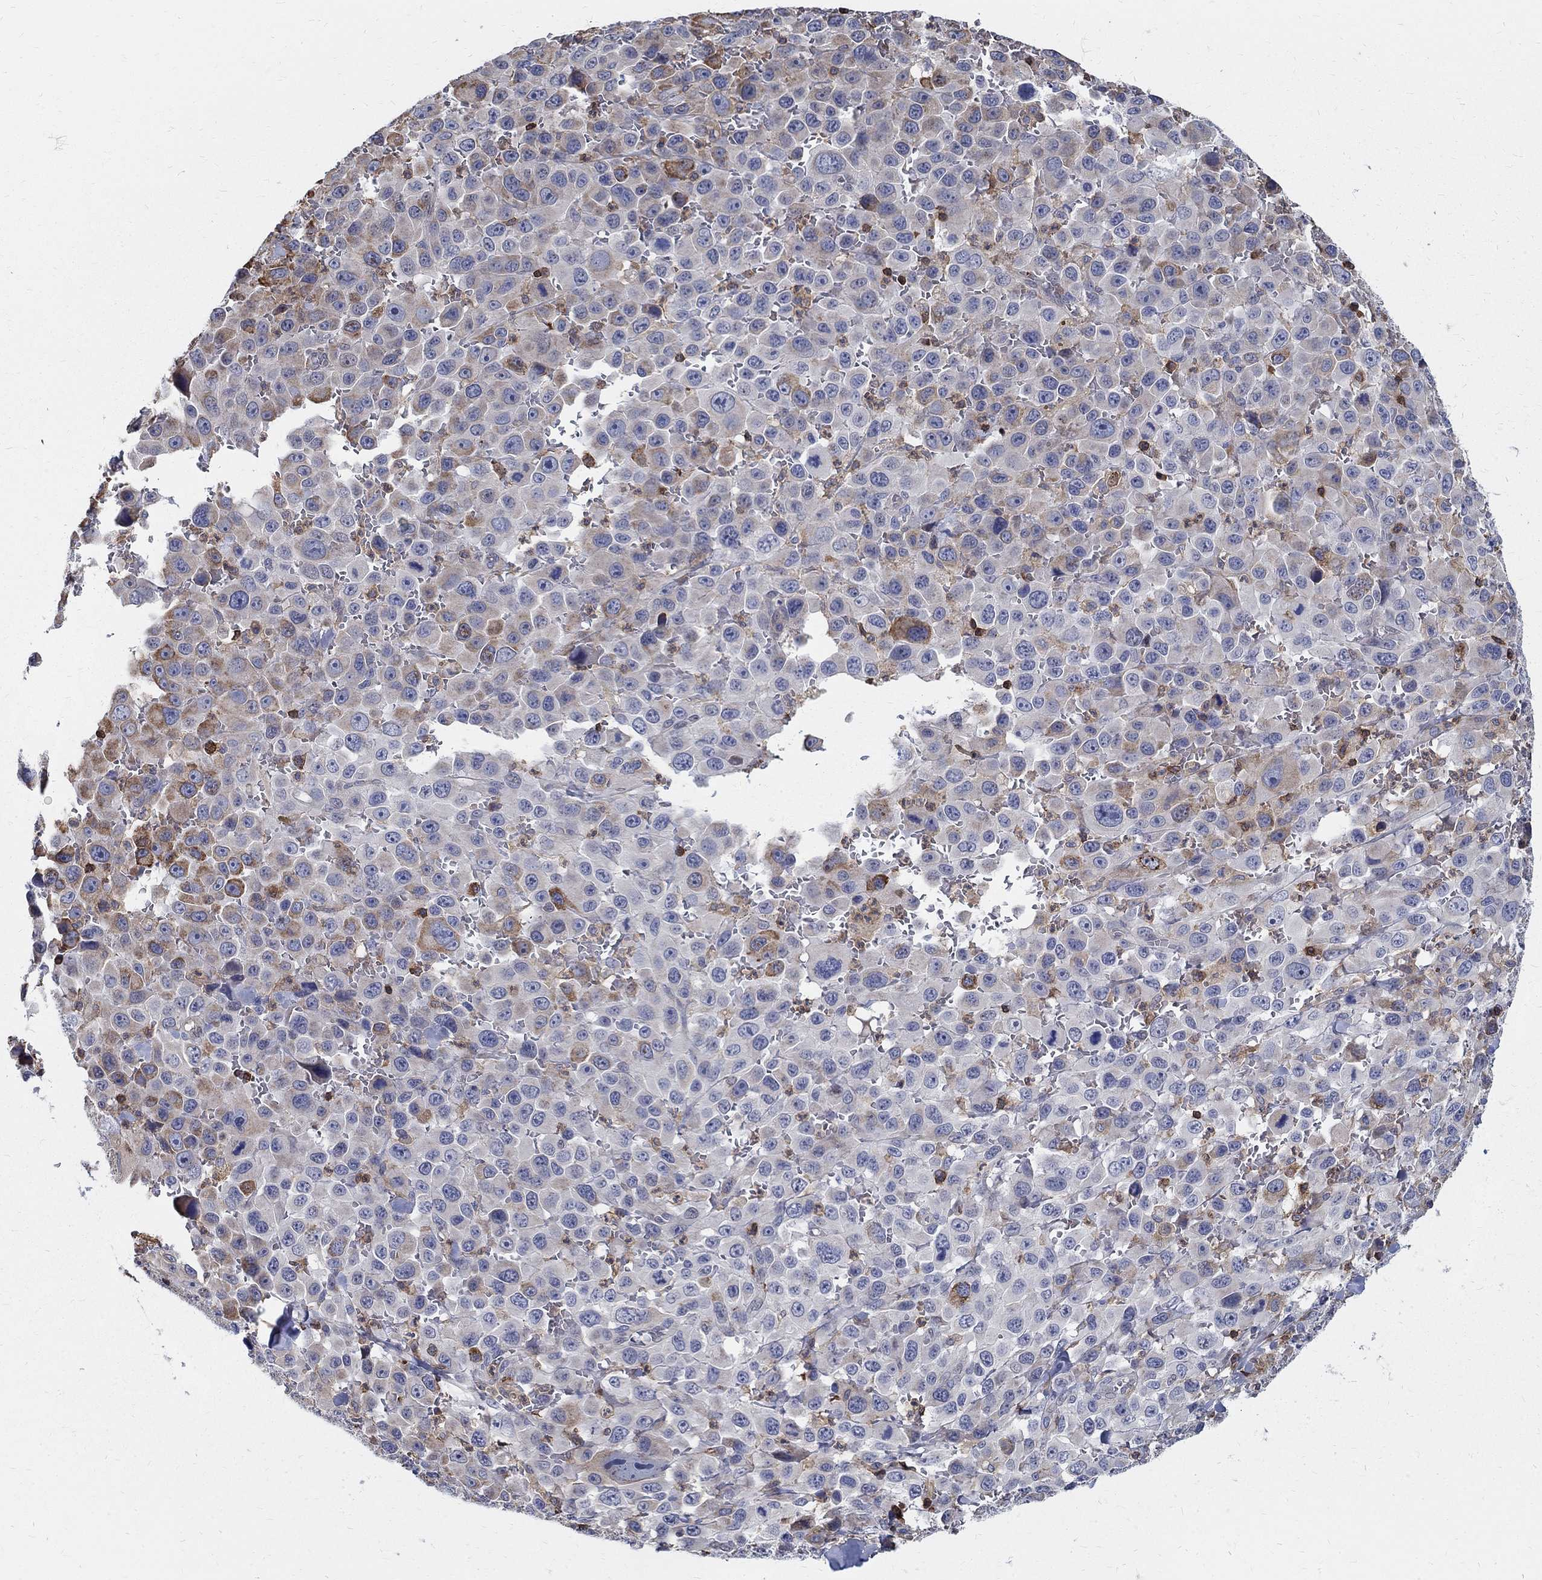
{"staining": {"intensity": "weak", "quantity": "25%-75%", "location": "cytoplasmic/membranous"}, "tissue": "melanoma", "cell_type": "Tumor cells", "image_type": "cancer", "snomed": [{"axis": "morphology", "description": "Malignant melanoma, NOS"}, {"axis": "topography", "description": "Skin"}], "caption": "Melanoma stained with a brown dye demonstrates weak cytoplasmic/membranous positive expression in about 25%-75% of tumor cells.", "gene": "AGAP2", "patient": {"sex": "female", "age": 91}}